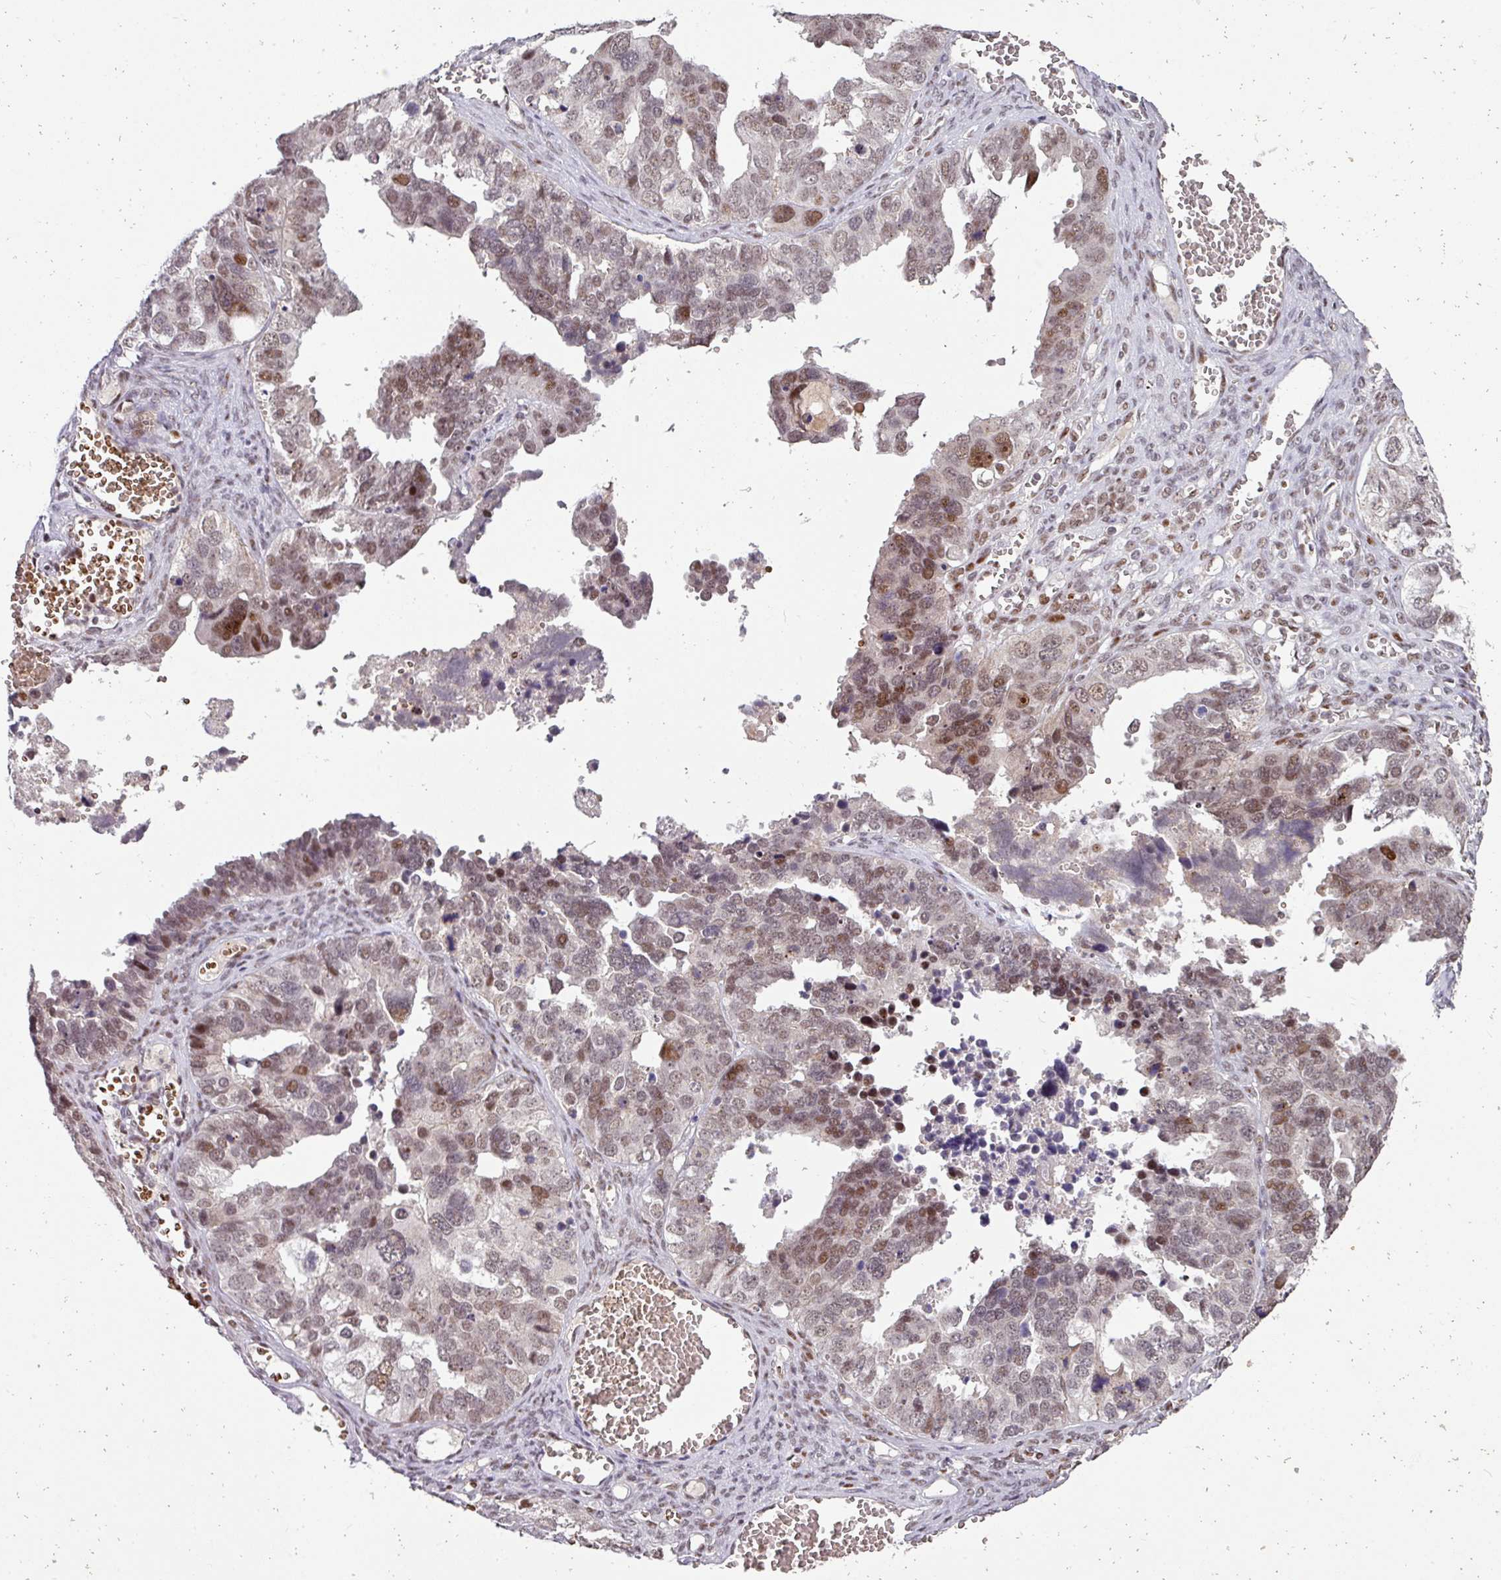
{"staining": {"intensity": "moderate", "quantity": "25%-75%", "location": "nuclear"}, "tissue": "ovarian cancer", "cell_type": "Tumor cells", "image_type": "cancer", "snomed": [{"axis": "morphology", "description": "Cystadenocarcinoma, serous, NOS"}, {"axis": "topography", "description": "Ovary"}], "caption": "Human ovarian serous cystadenocarcinoma stained with a protein marker demonstrates moderate staining in tumor cells.", "gene": "NEIL1", "patient": {"sex": "female", "age": 76}}